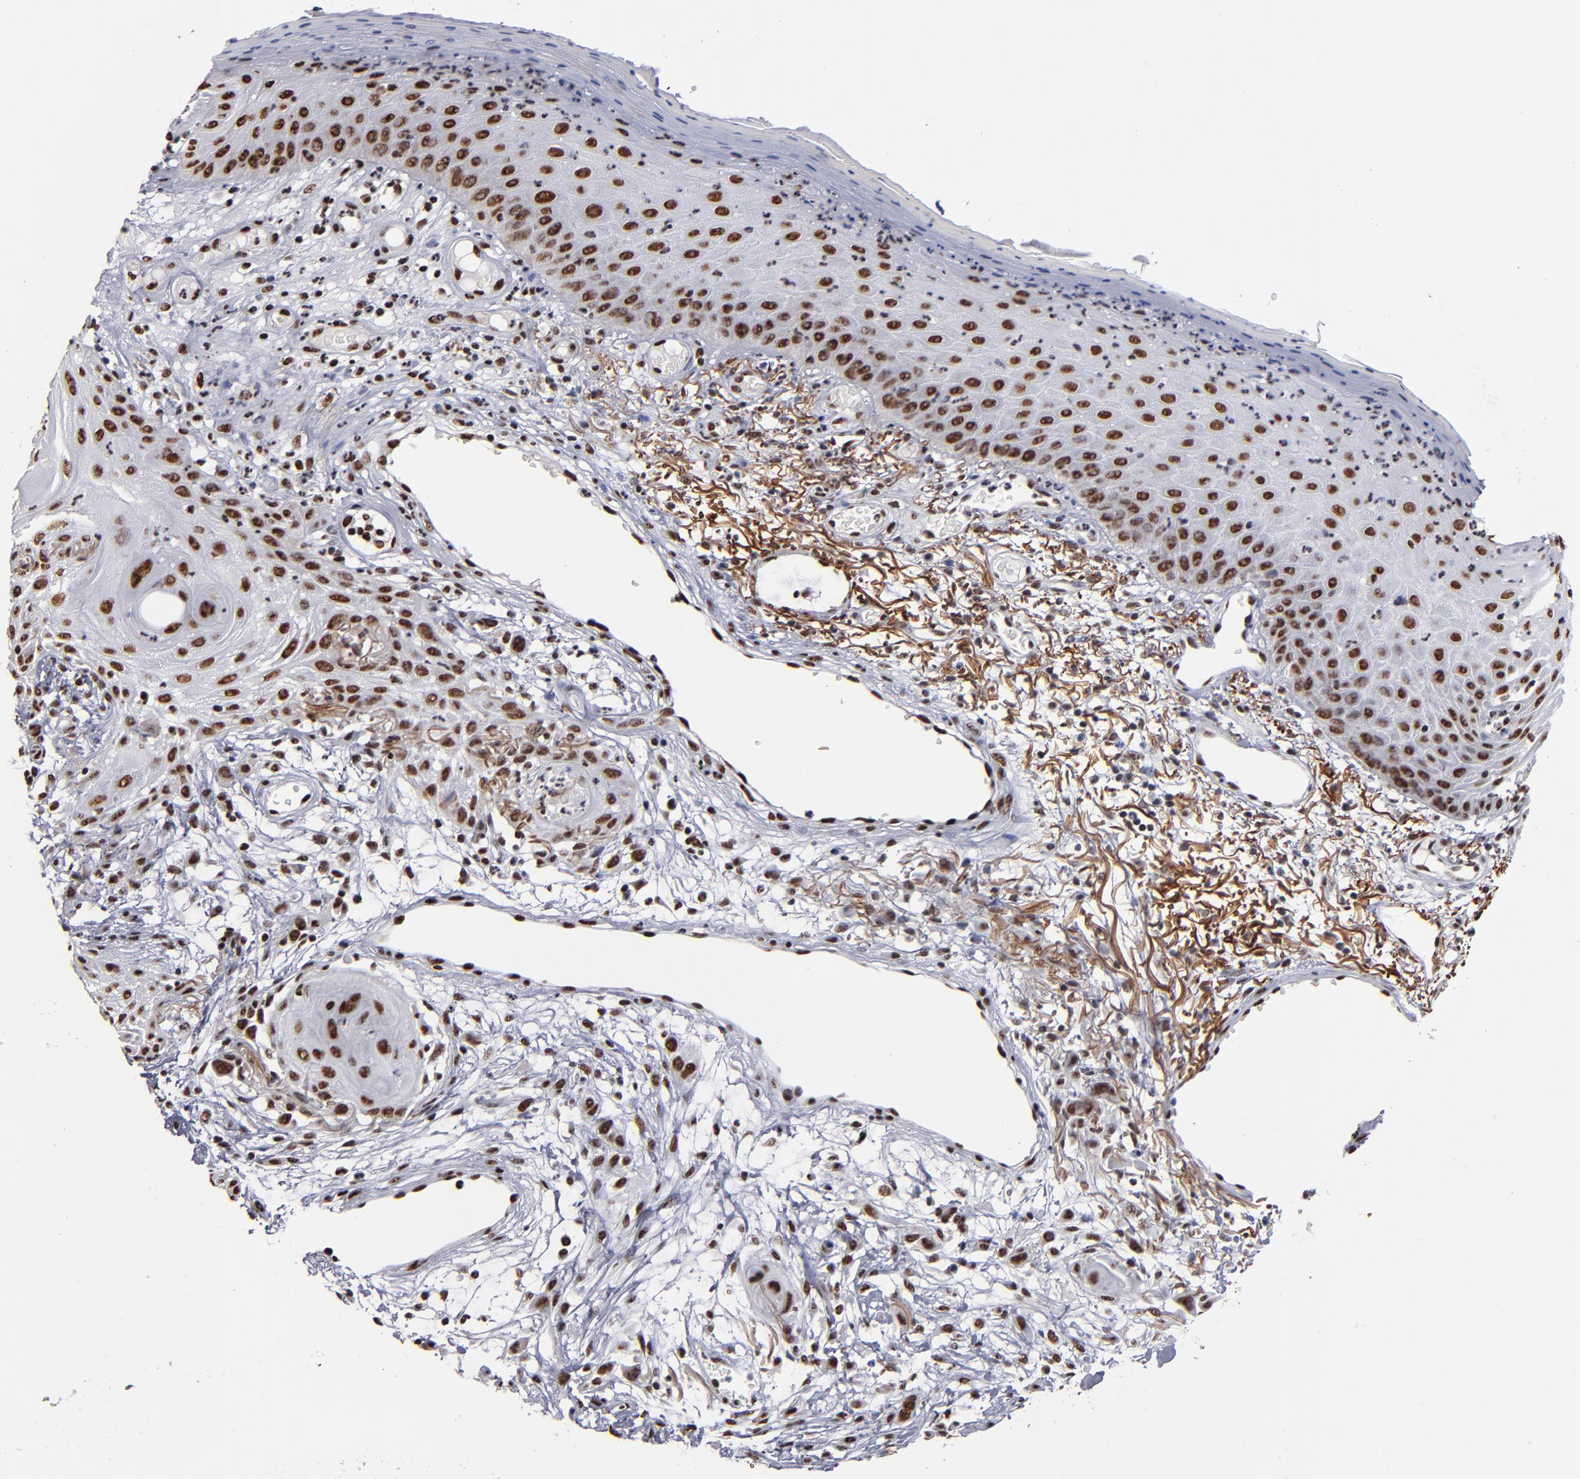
{"staining": {"intensity": "strong", "quantity": ">75%", "location": "nuclear"}, "tissue": "skin cancer", "cell_type": "Tumor cells", "image_type": "cancer", "snomed": [{"axis": "morphology", "description": "Squamous cell carcinoma, NOS"}, {"axis": "topography", "description": "Skin"}], "caption": "A histopathology image of skin cancer (squamous cell carcinoma) stained for a protein reveals strong nuclear brown staining in tumor cells. (brown staining indicates protein expression, while blue staining denotes nuclei).", "gene": "MN1", "patient": {"sex": "female", "age": 59}}